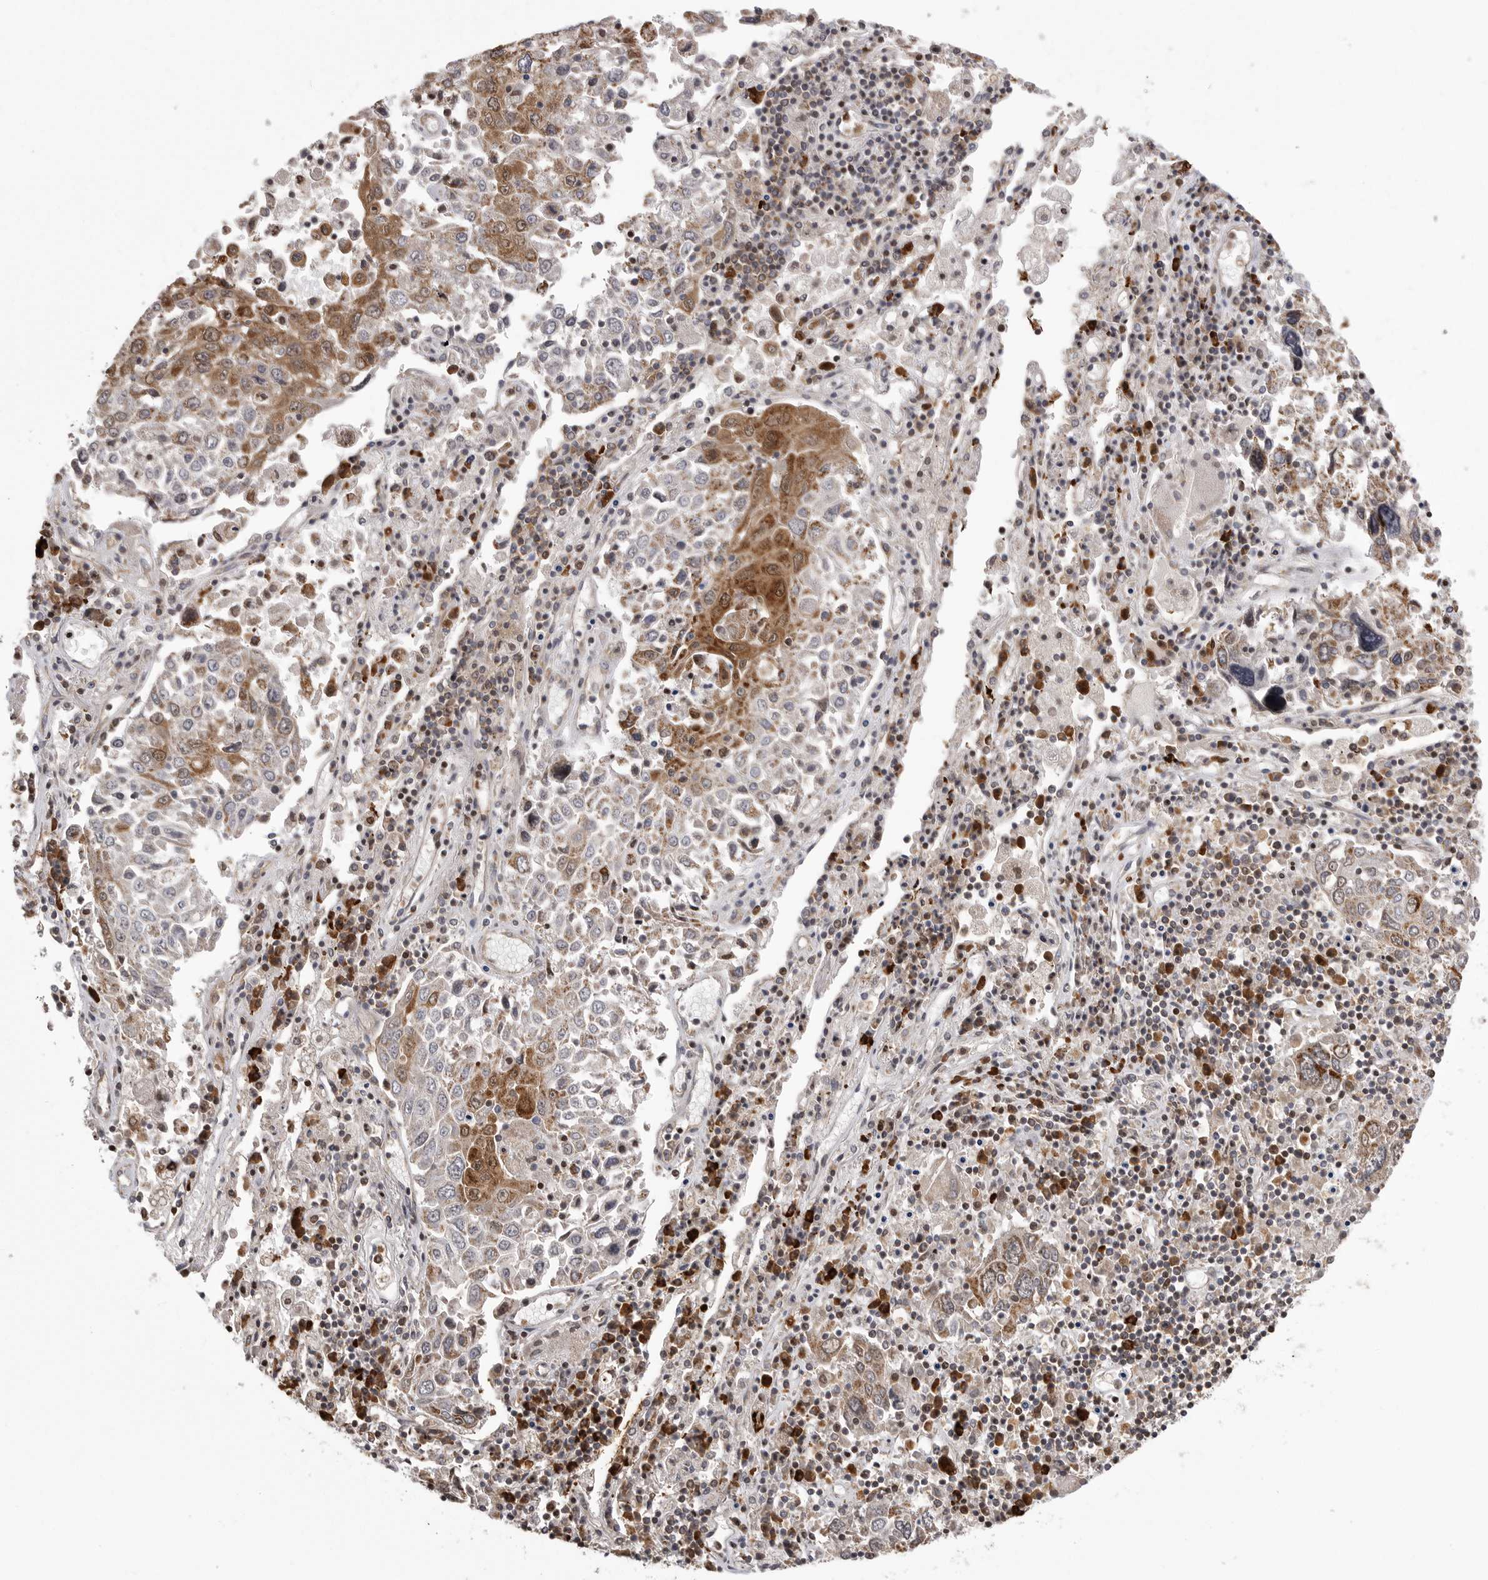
{"staining": {"intensity": "moderate", "quantity": ">75%", "location": "cytoplasmic/membranous,nuclear"}, "tissue": "lung cancer", "cell_type": "Tumor cells", "image_type": "cancer", "snomed": [{"axis": "morphology", "description": "Squamous cell carcinoma, NOS"}, {"axis": "topography", "description": "Lung"}], "caption": "A brown stain highlights moderate cytoplasmic/membranous and nuclear staining of a protein in human lung cancer tumor cells.", "gene": "OXR1", "patient": {"sex": "male", "age": 65}}